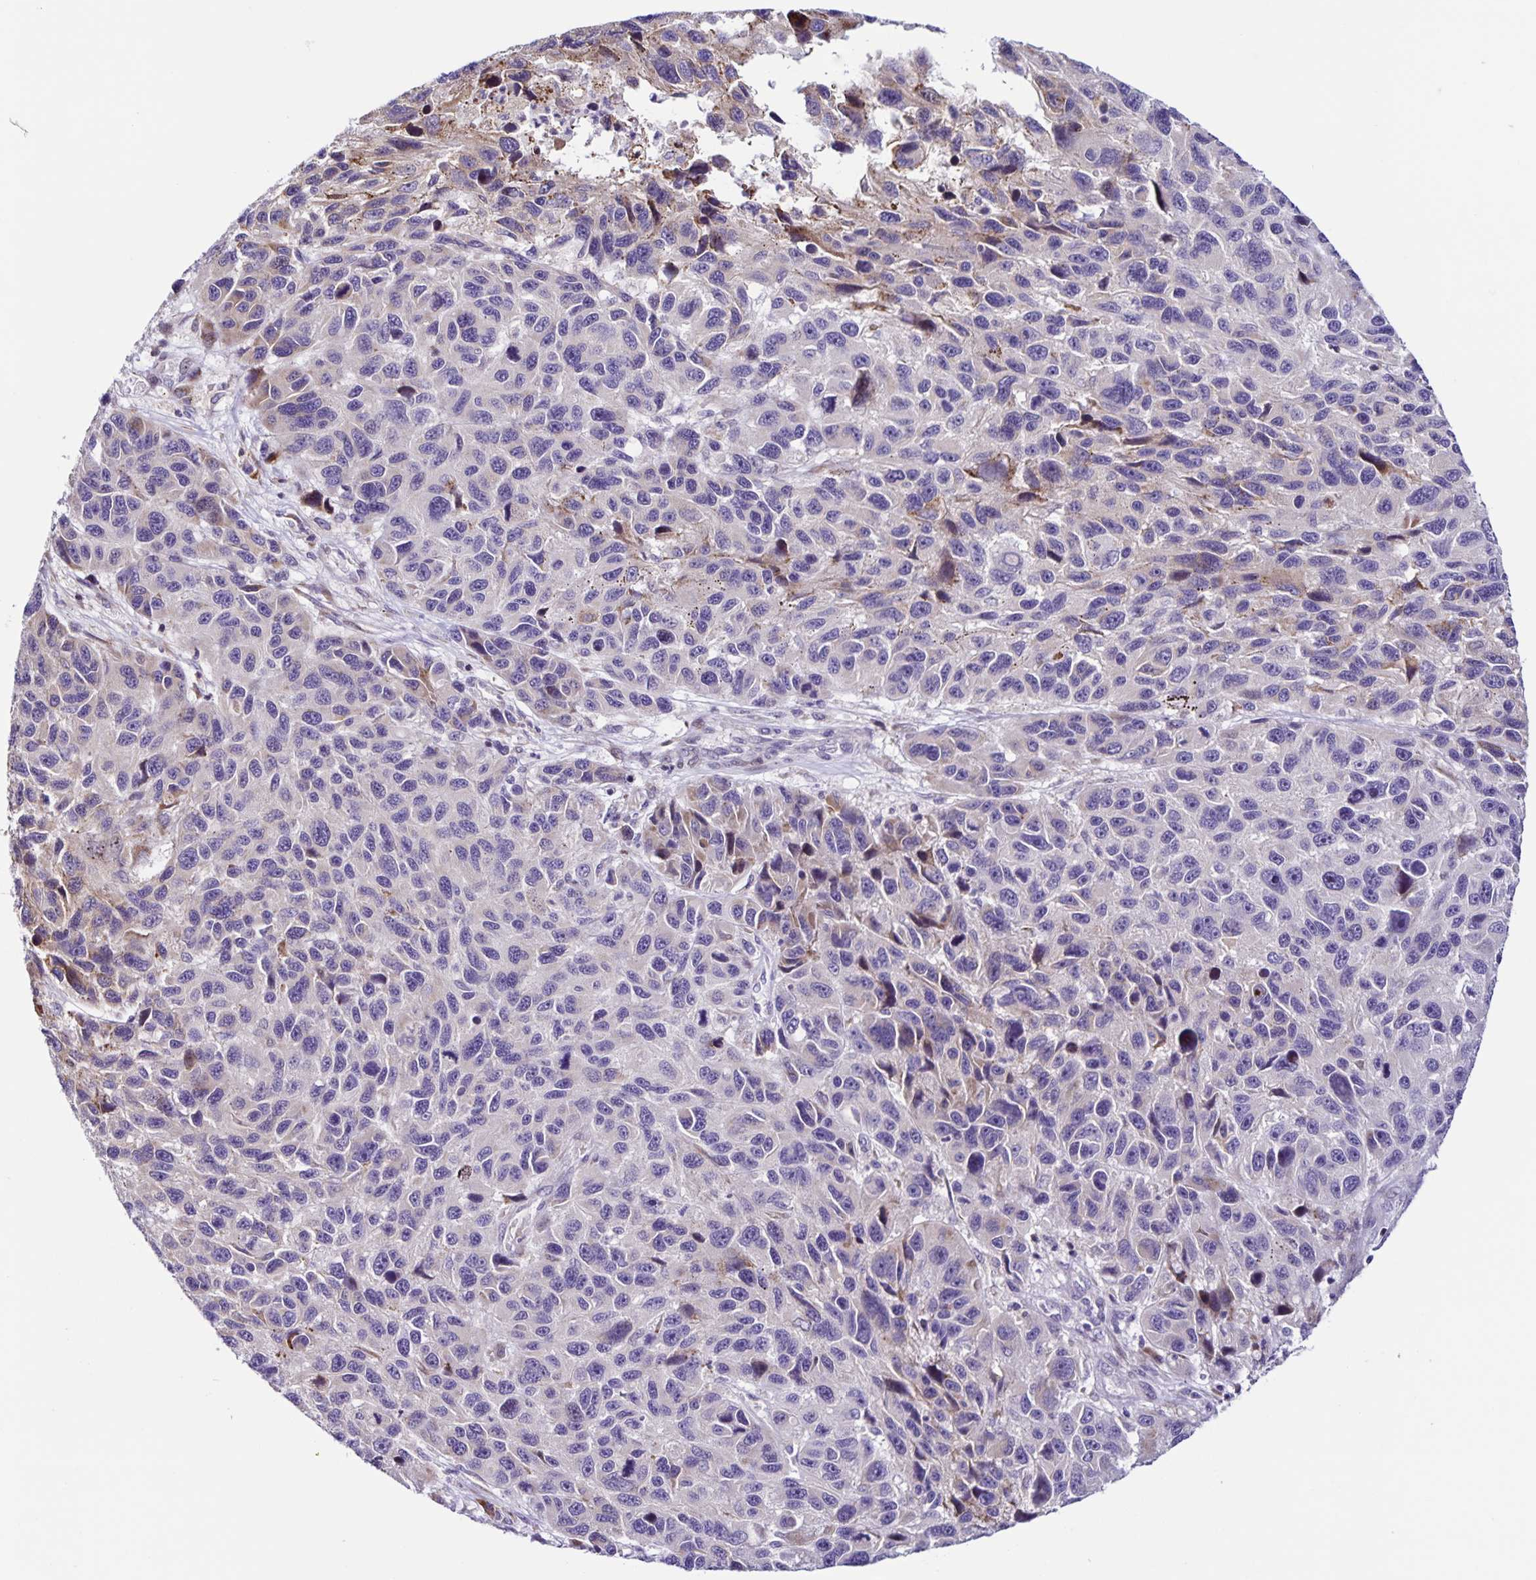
{"staining": {"intensity": "negative", "quantity": "none", "location": "none"}, "tissue": "melanoma", "cell_type": "Tumor cells", "image_type": "cancer", "snomed": [{"axis": "morphology", "description": "Malignant melanoma, NOS"}, {"axis": "topography", "description": "Skin"}], "caption": "An image of melanoma stained for a protein demonstrates no brown staining in tumor cells.", "gene": "RNFT2", "patient": {"sex": "male", "age": 53}}